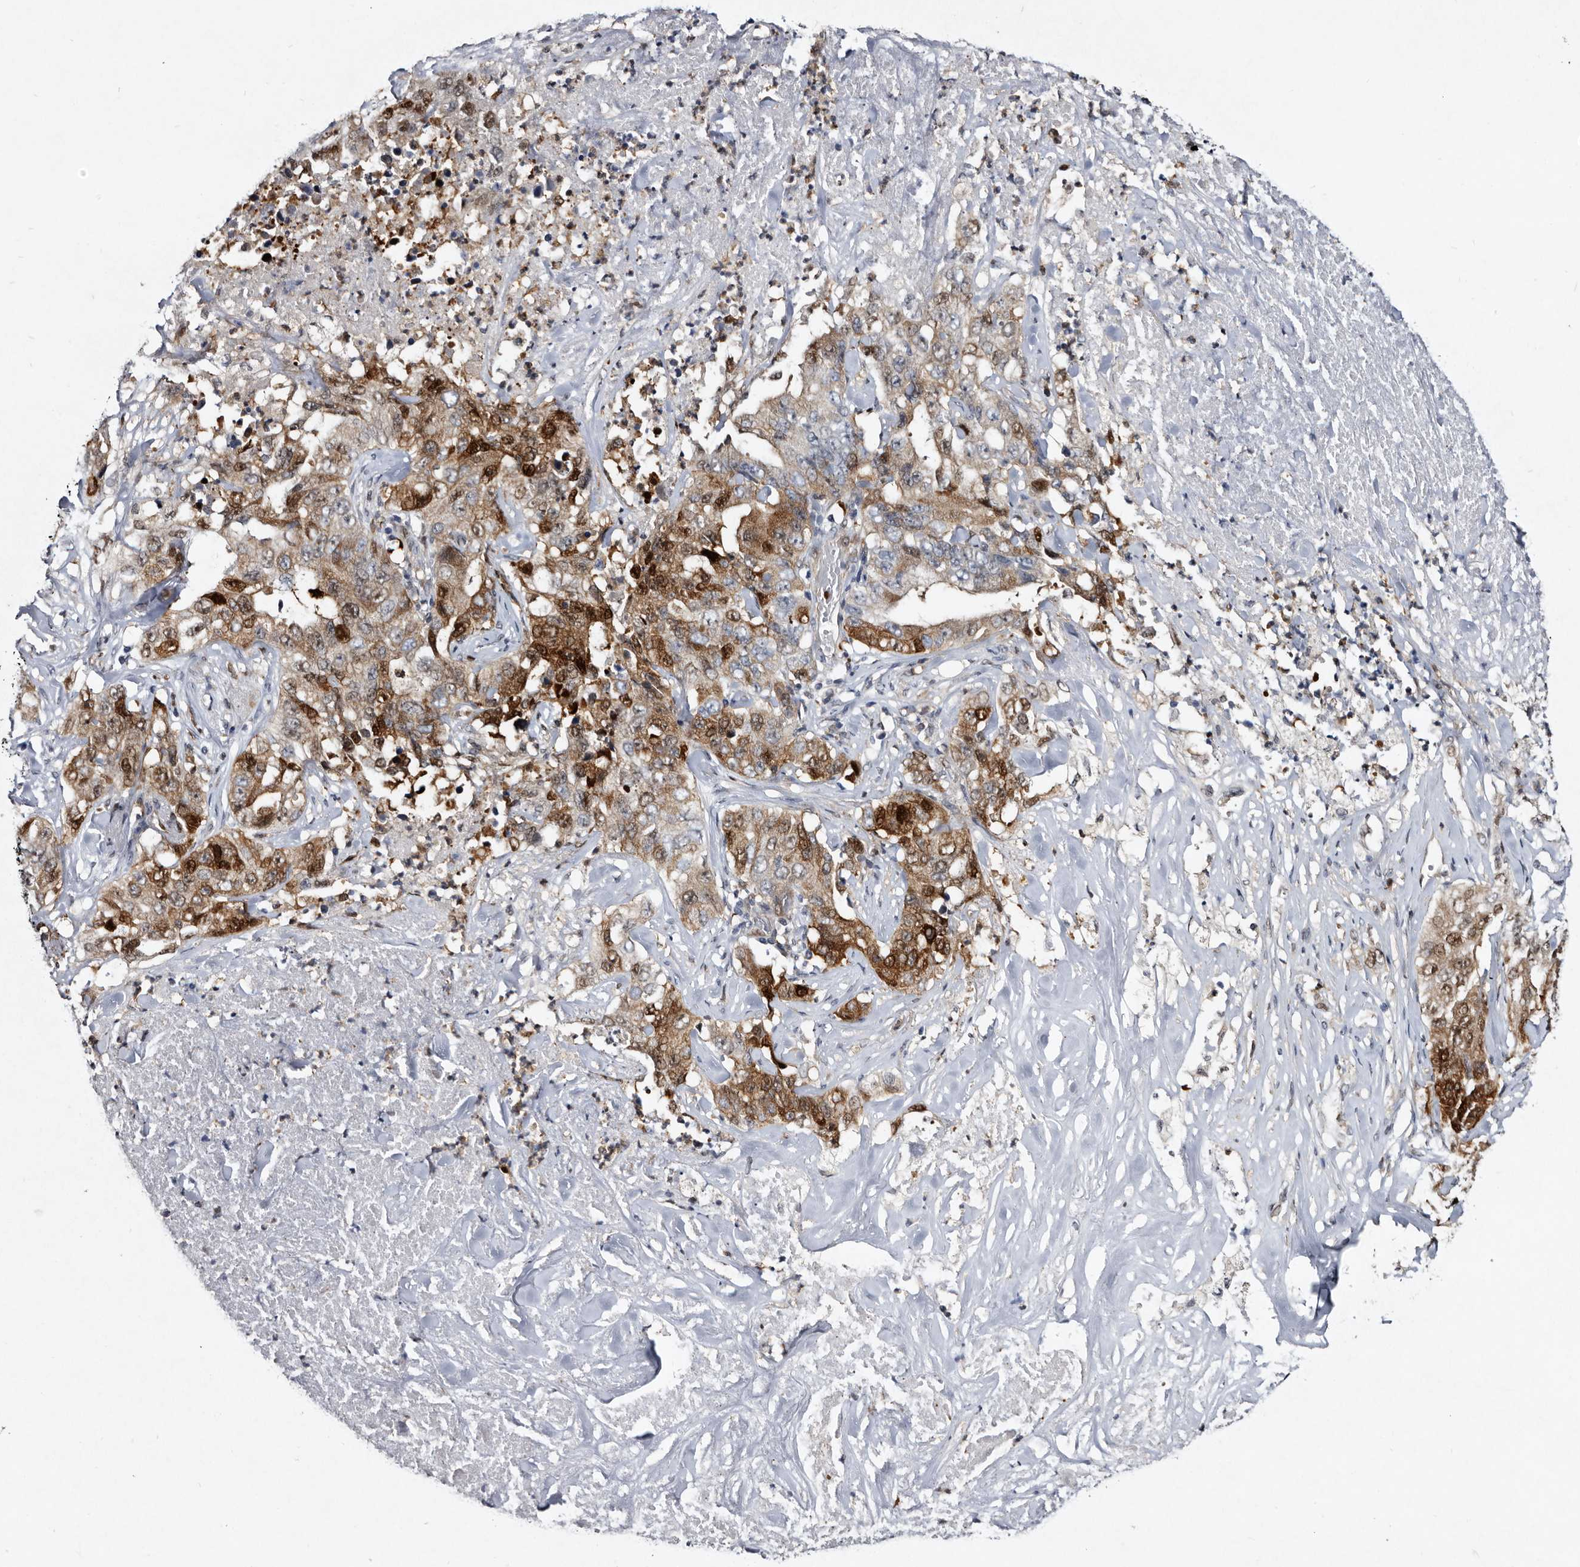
{"staining": {"intensity": "moderate", "quantity": "25%-75%", "location": "cytoplasmic/membranous,nuclear"}, "tissue": "lung cancer", "cell_type": "Tumor cells", "image_type": "cancer", "snomed": [{"axis": "morphology", "description": "Adenocarcinoma, NOS"}, {"axis": "topography", "description": "Lung"}], "caption": "A photomicrograph of lung cancer stained for a protein shows moderate cytoplasmic/membranous and nuclear brown staining in tumor cells.", "gene": "SERPINB8", "patient": {"sex": "female", "age": 51}}